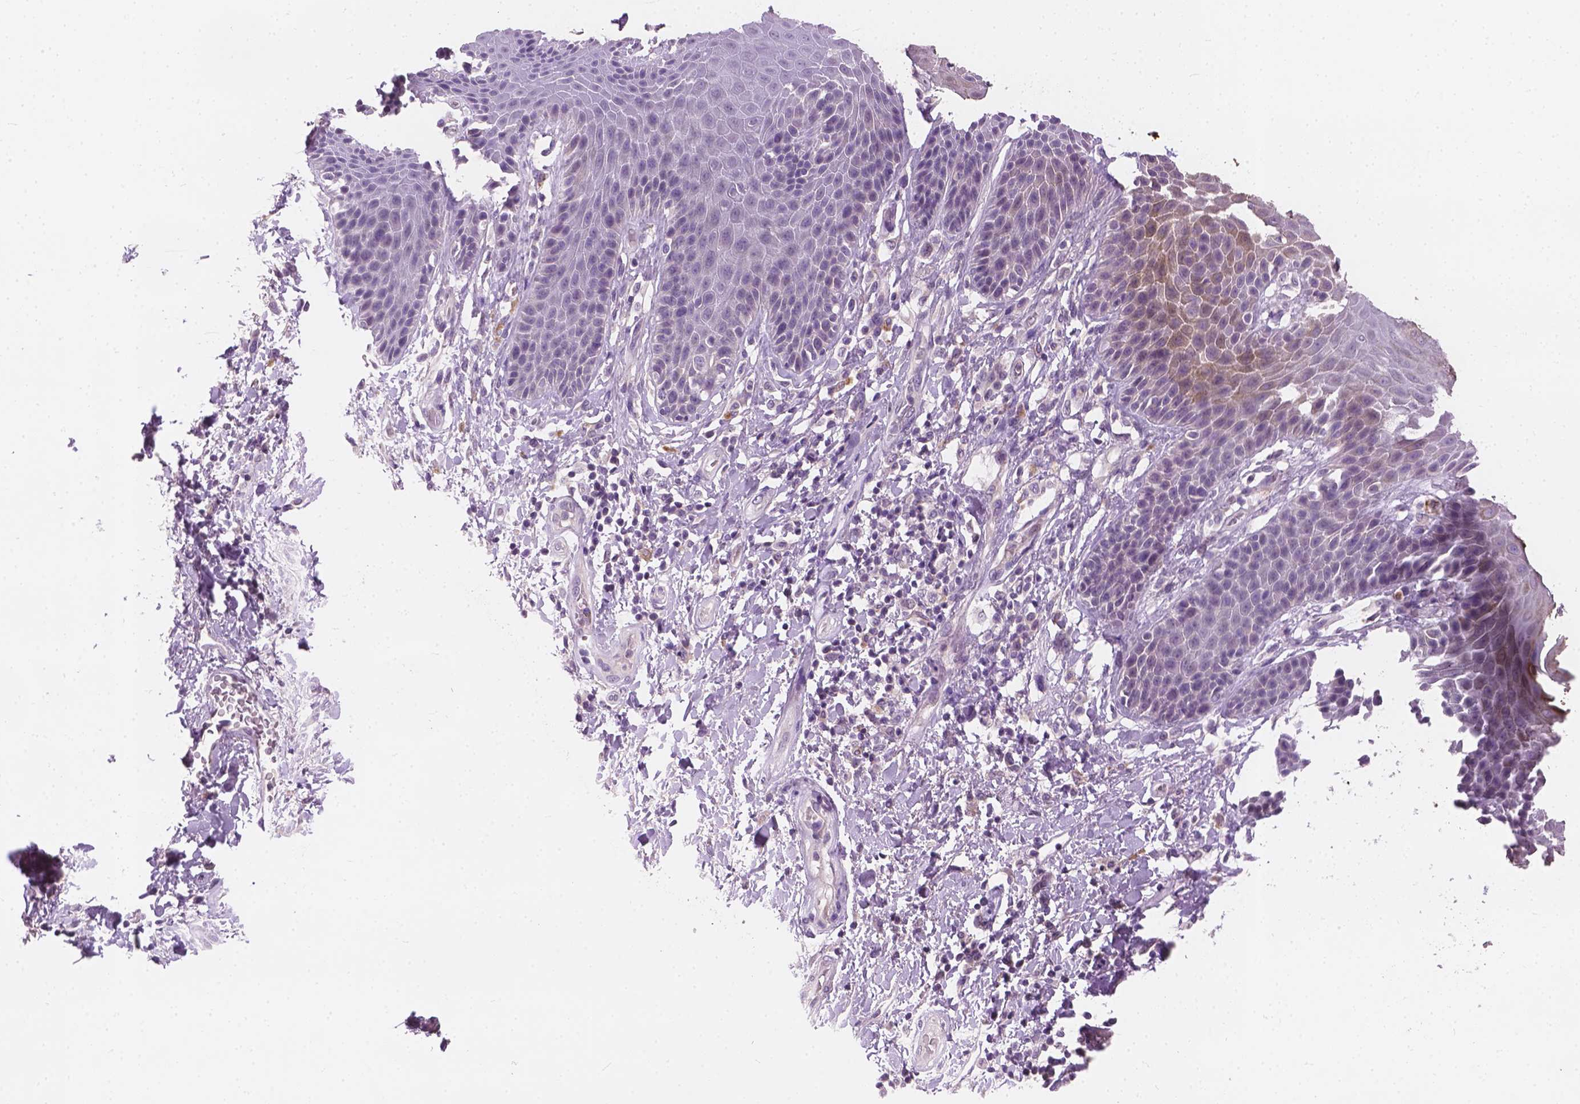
{"staining": {"intensity": "weak", "quantity": "<25%", "location": "cytoplasmic/membranous"}, "tissue": "skin", "cell_type": "Epidermal cells", "image_type": "normal", "snomed": [{"axis": "morphology", "description": "Normal tissue, NOS"}, {"axis": "topography", "description": "Anal"}, {"axis": "topography", "description": "Peripheral nerve tissue"}], "caption": "Micrograph shows no protein staining in epidermal cells of benign skin. (Stains: DAB immunohistochemistry (IHC) with hematoxylin counter stain, Microscopy: brightfield microscopy at high magnification).", "gene": "KRT17", "patient": {"sex": "male", "age": 51}}